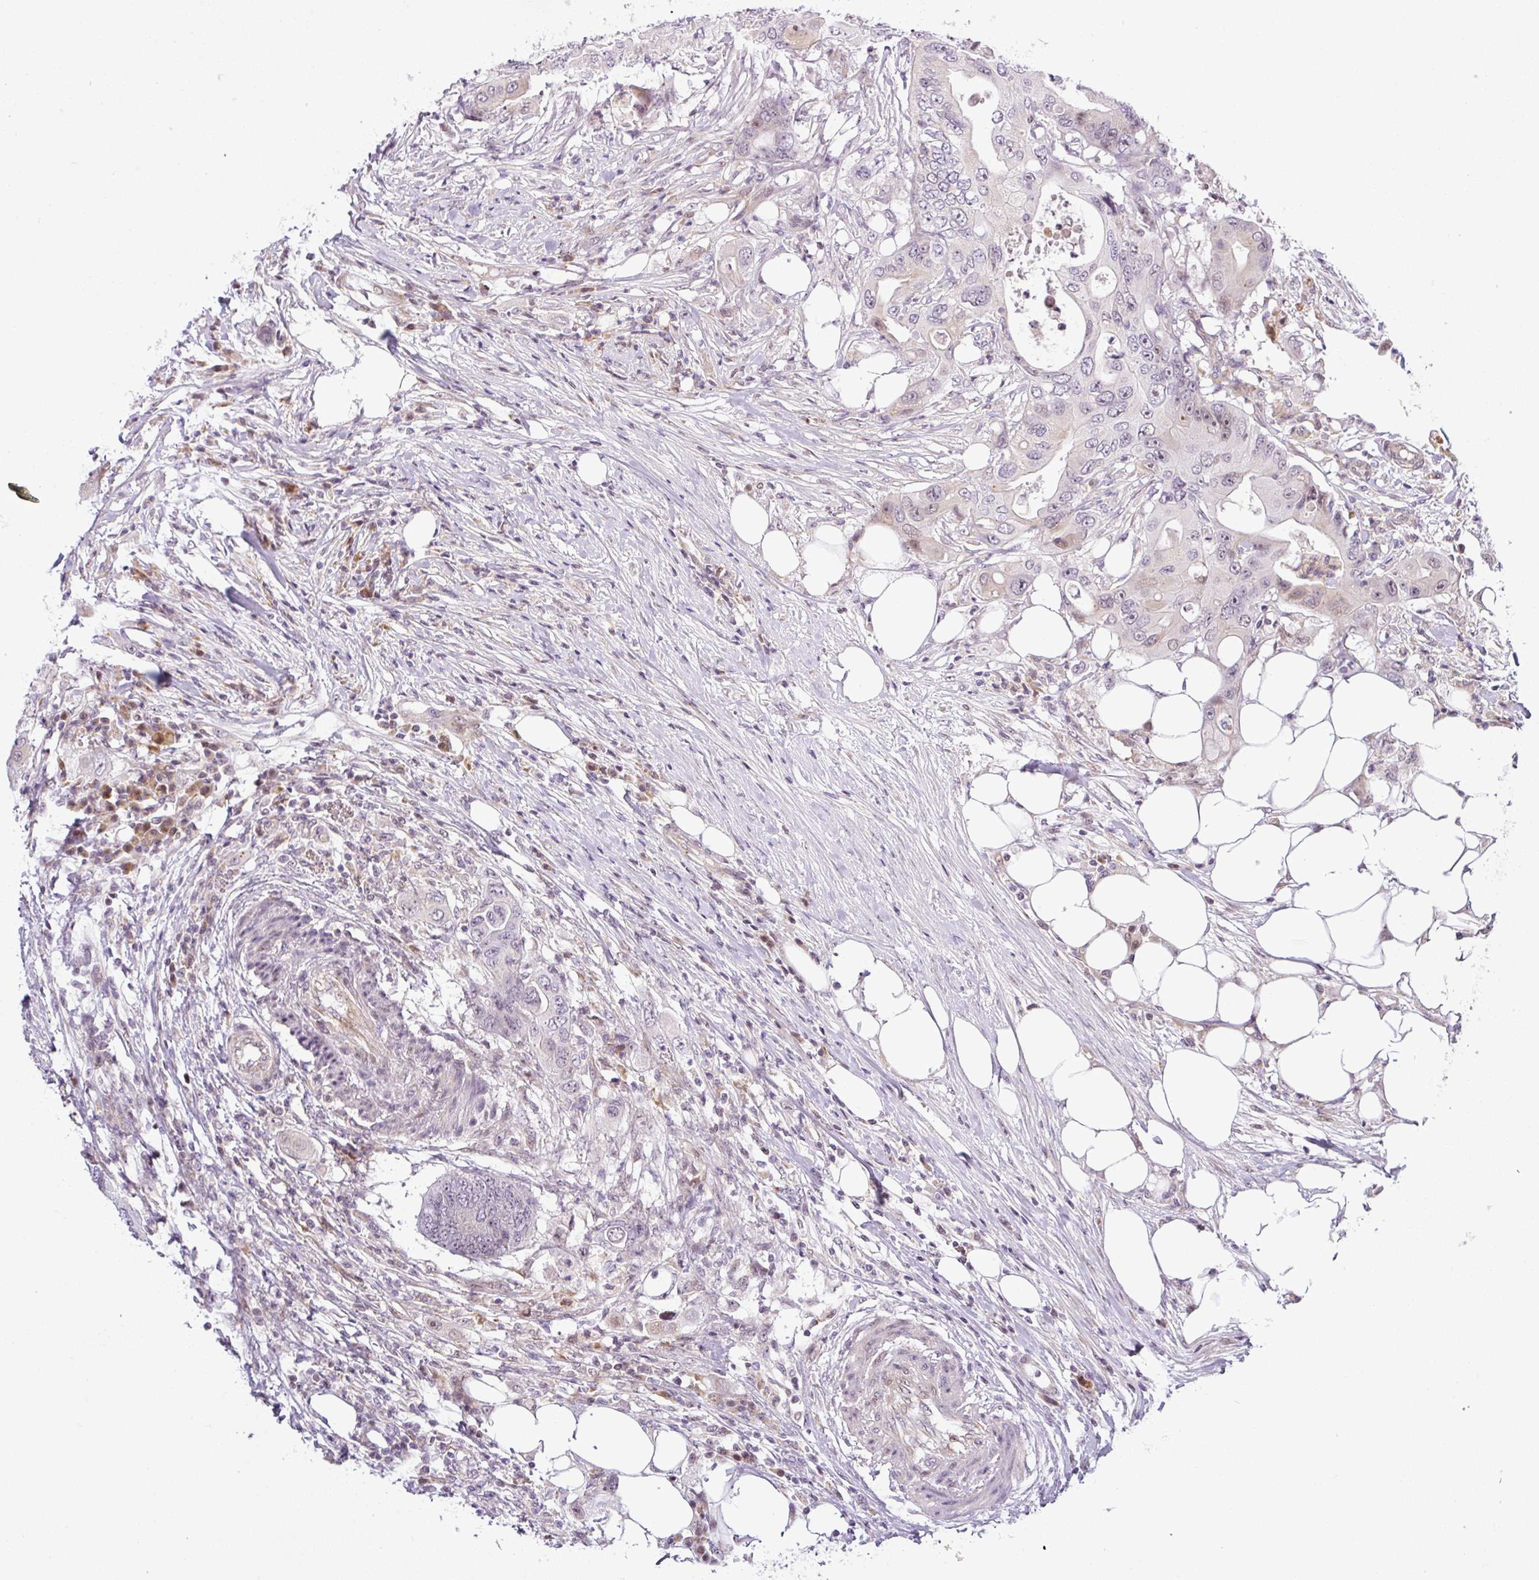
{"staining": {"intensity": "weak", "quantity": "<25%", "location": "nuclear"}, "tissue": "colorectal cancer", "cell_type": "Tumor cells", "image_type": "cancer", "snomed": [{"axis": "morphology", "description": "Adenocarcinoma, NOS"}, {"axis": "topography", "description": "Colon"}], "caption": "This is a micrograph of immunohistochemistry (IHC) staining of colorectal adenocarcinoma, which shows no staining in tumor cells.", "gene": "NDUFB2", "patient": {"sex": "male", "age": 71}}